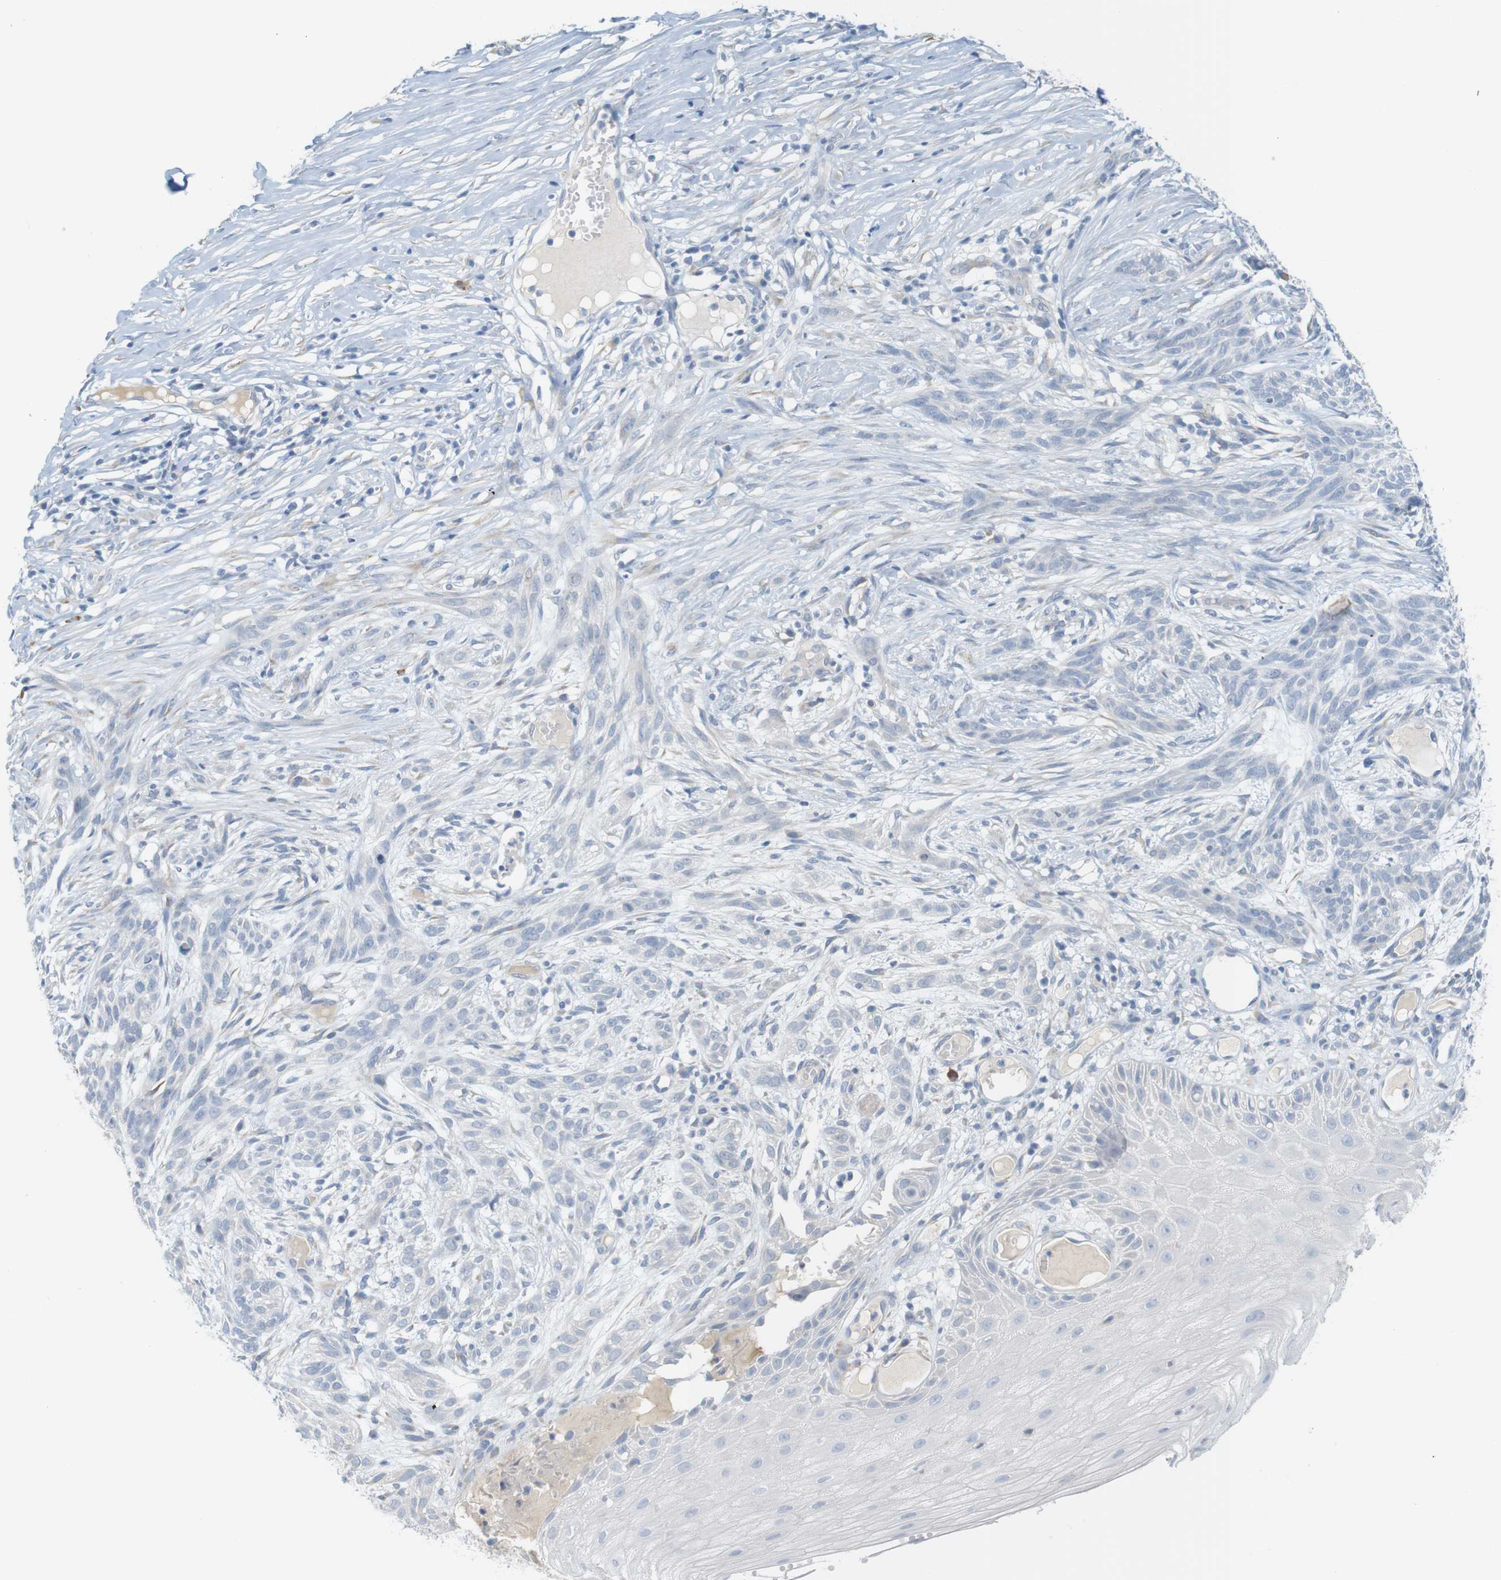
{"staining": {"intensity": "negative", "quantity": "none", "location": "none"}, "tissue": "skin cancer", "cell_type": "Tumor cells", "image_type": "cancer", "snomed": [{"axis": "morphology", "description": "Basal cell carcinoma"}, {"axis": "topography", "description": "Skin"}], "caption": "Protein analysis of skin basal cell carcinoma exhibits no significant staining in tumor cells. The staining is performed using DAB (3,3'-diaminobenzidine) brown chromogen with nuclei counter-stained in using hematoxylin.", "gene": "RGS9", "patient": {"sex": "female", "age": 59}}